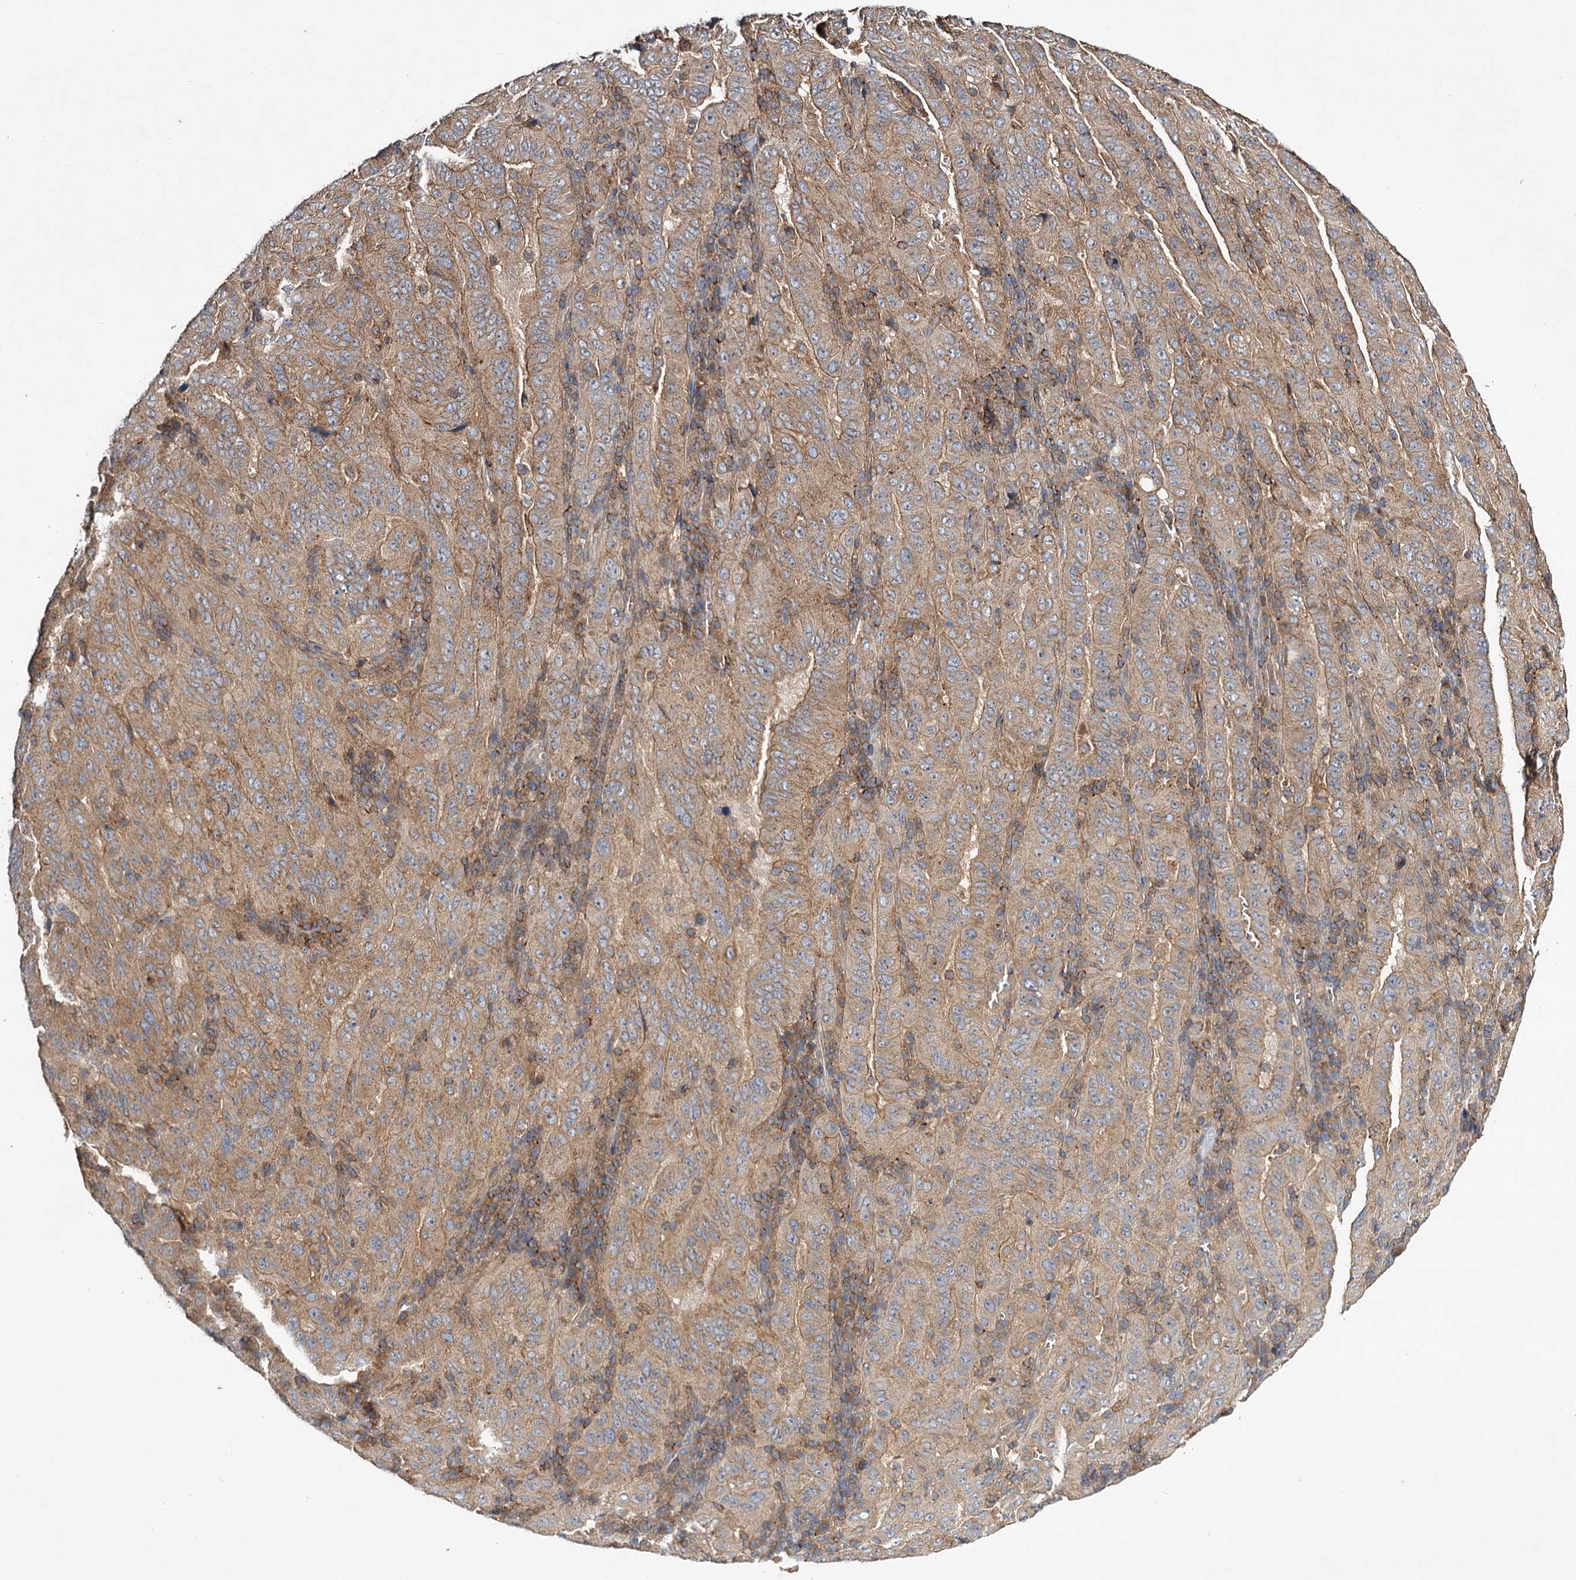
{"staining": {"intensity": "weak", "quantity": ">75%", "location": "cytoplasmic/membranous"}, "tissue": "pancreatic cancer", "cell_type": "Tumor cells", "image_type": "cancer", "snomed": [{"axis": "morphology", "description": "Adenocarcinoma, NOS"}, {"axis": "topography", "description": "Pancreas"}], "caption": "IHC micrograph of human adenocarcinoma (pancreatic) stained for a protein (brown), which displays low levels of weak cytoplasmic/membranous positivity in about >75% of tumor cells.", "gene": "LSS", "patient": {"sex": "male", "age": 63}}